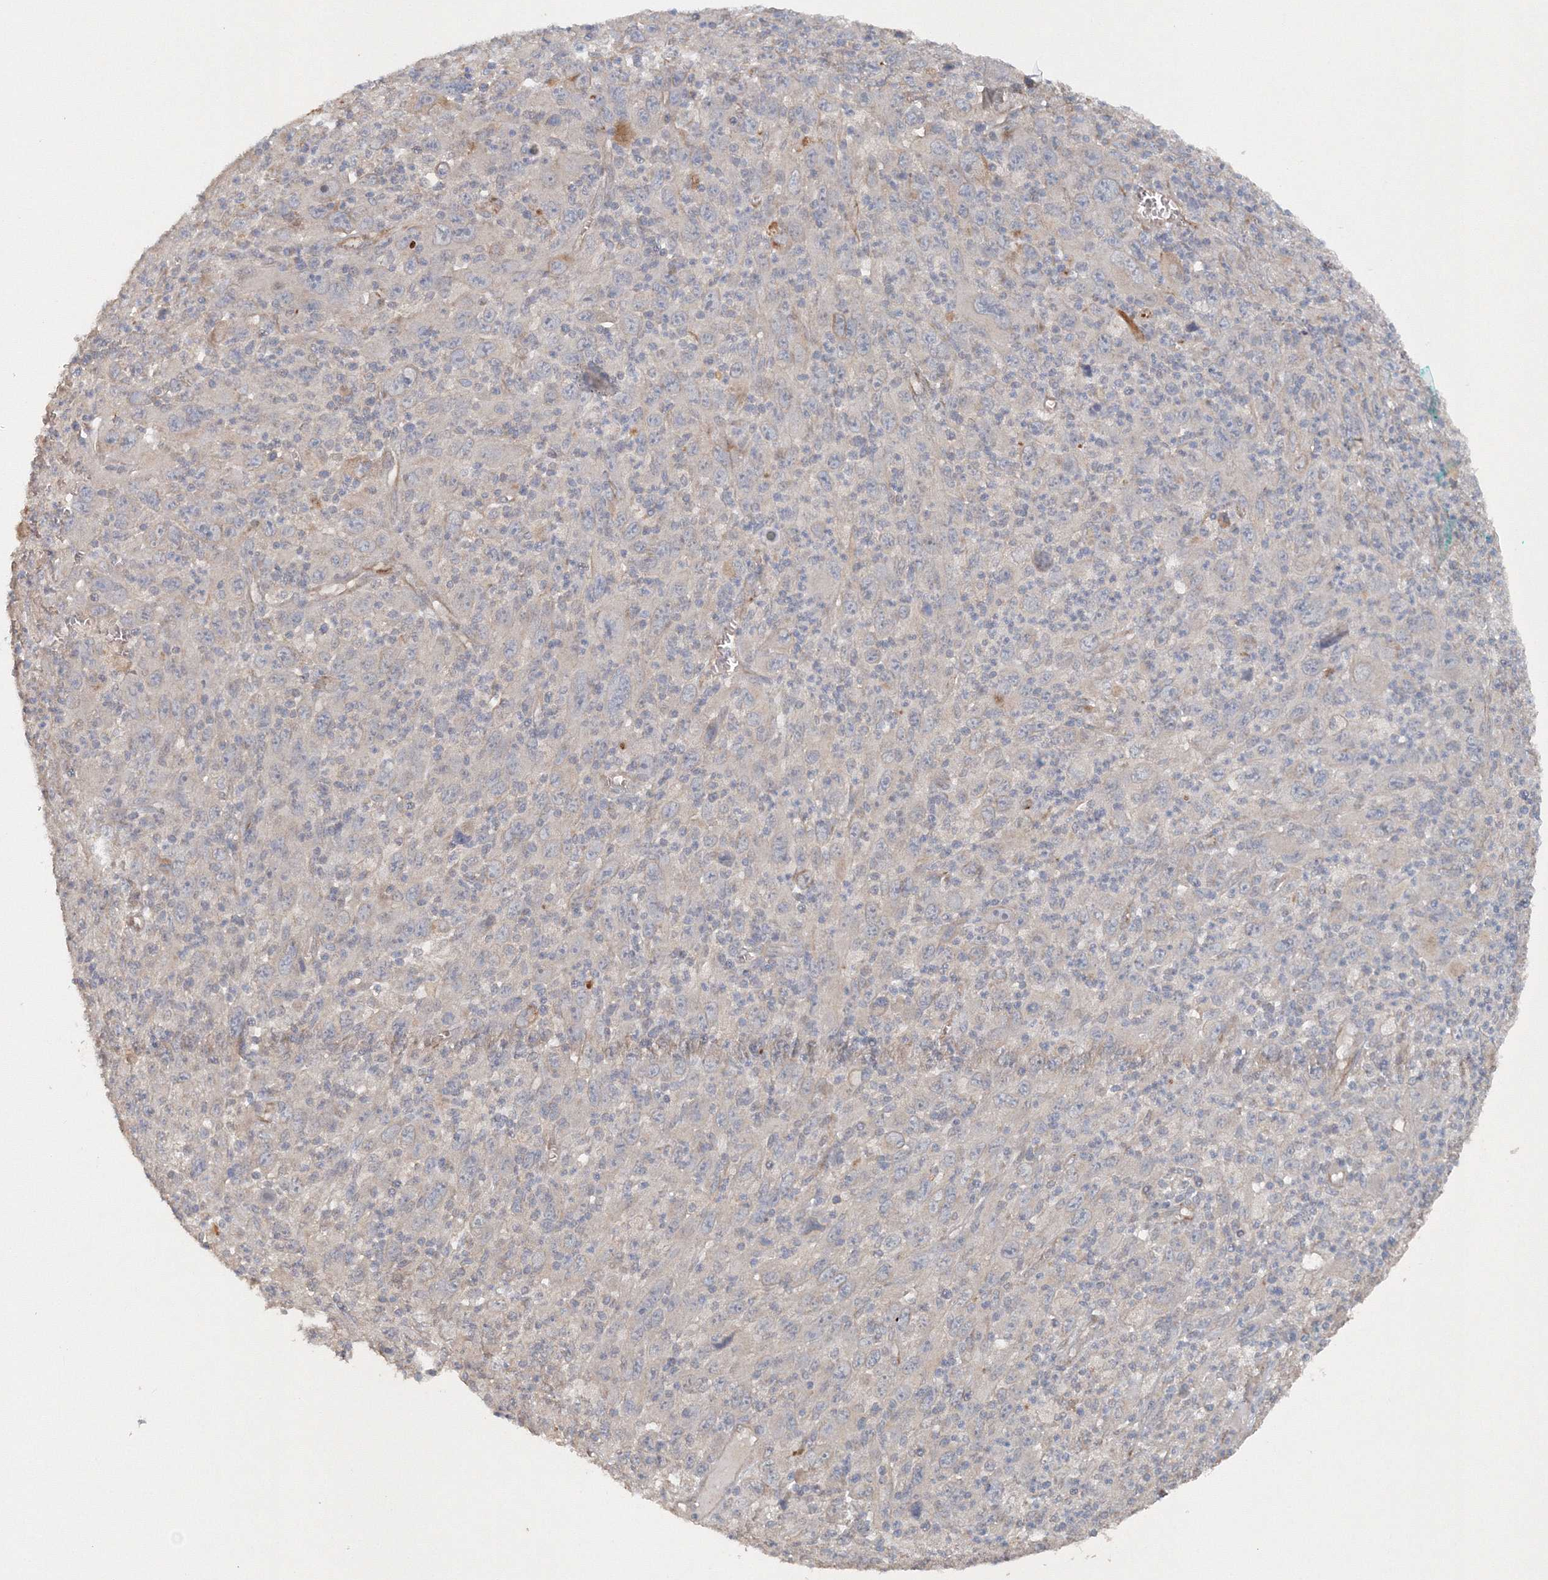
{"staining": {"intensity": "negative", "quantity": "none", "location": "none"}, "tissue": "melanoma", "cell_type": "Tumor cells", "image_type": "cancer", "snomed": [{"axis": "morphology", "description": "Malignant melanoma, Metastatic site"}, {"axis": "topography", "description": "Skin"}], "caption": "DAB immunohistochemical staining of human malignant melanoma (metastatic site) displays no significant positivity in tumor cells. (DAB immunohistochemistry, high magnification).", "gene": "NALF2", "patient": {"sex": "female", "age": 56}}